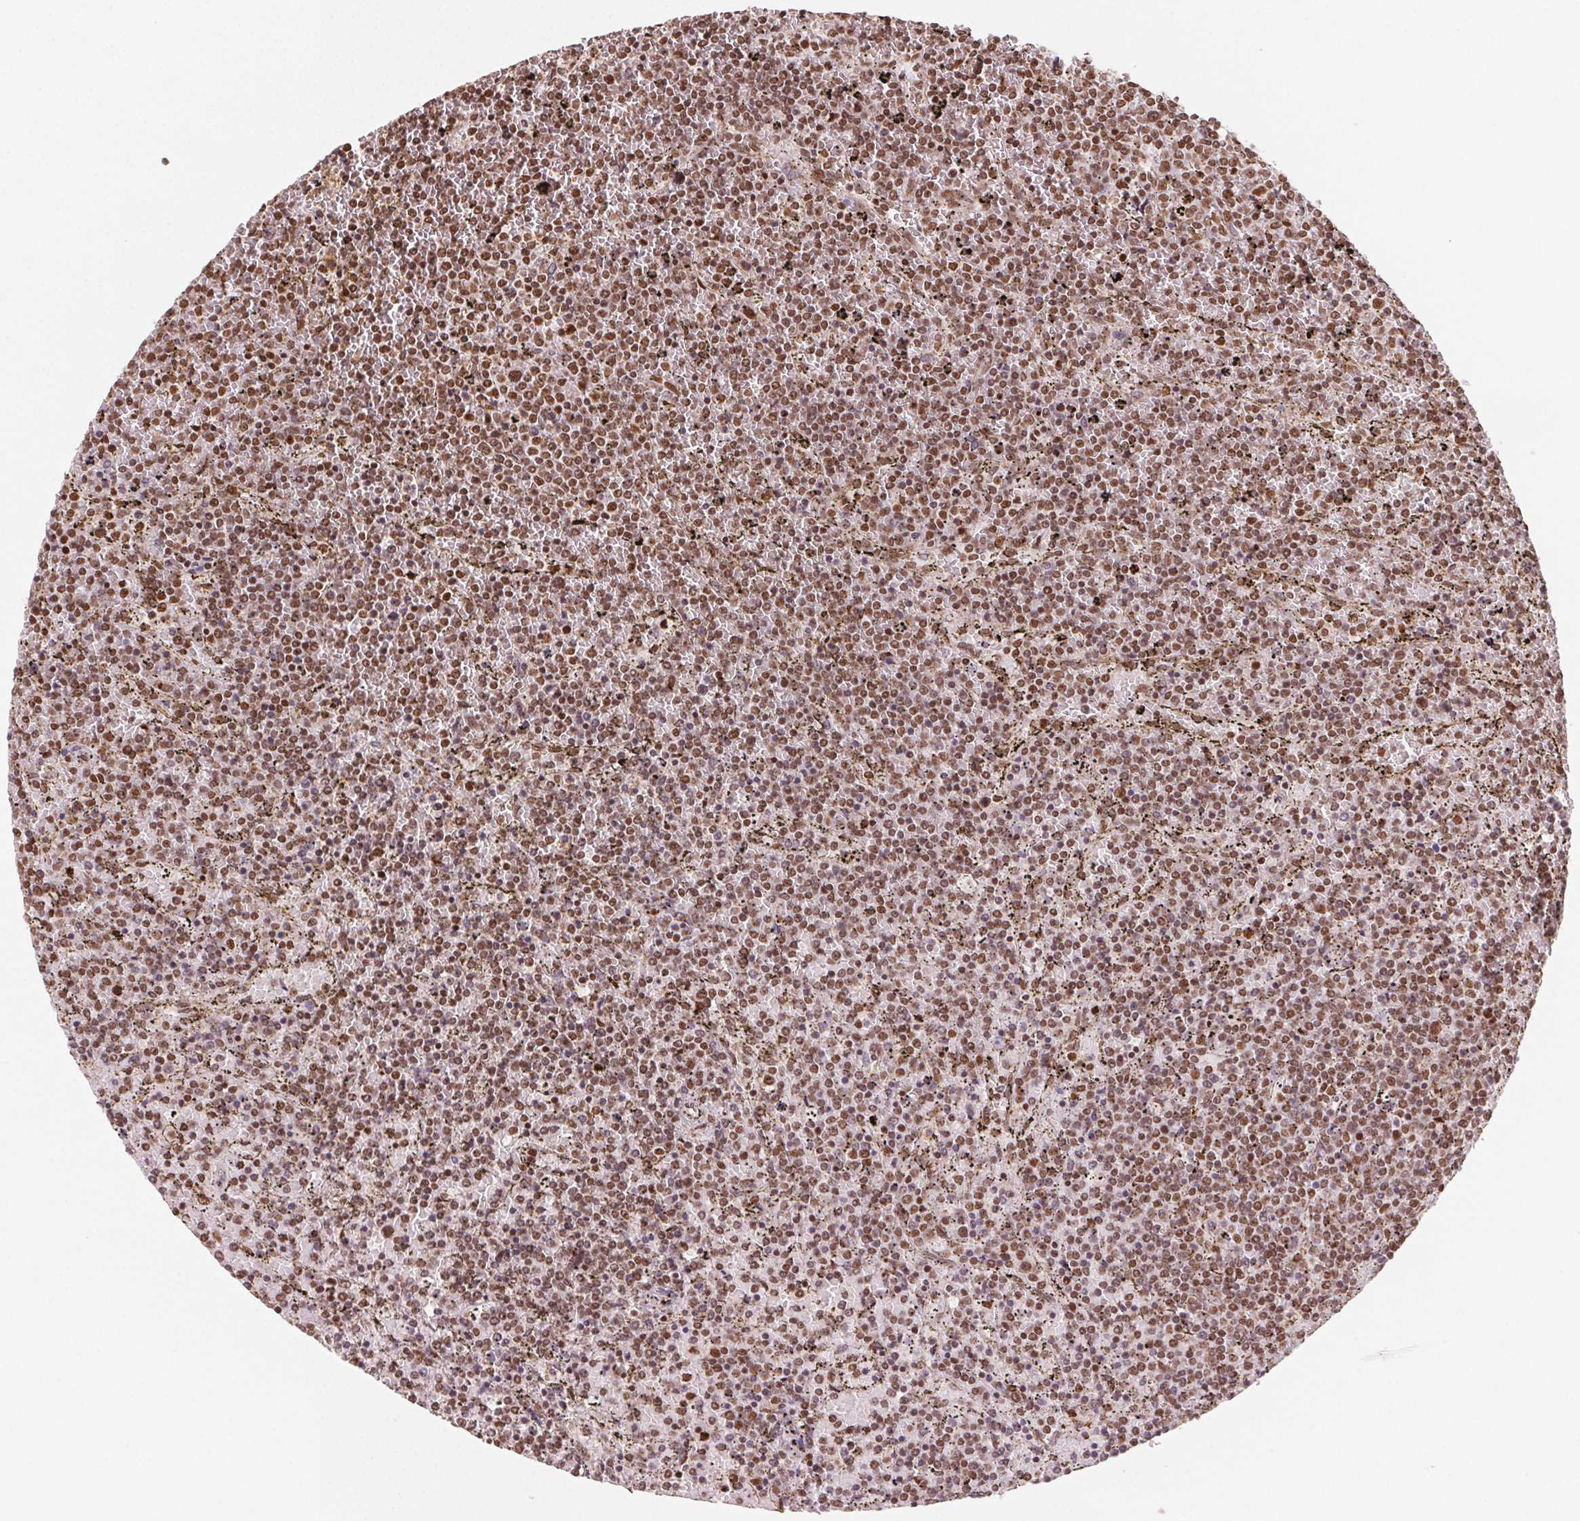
{"staining": {"intensity": "moderate", "quantity": ">75%", "location": "nuclear"}, "tissue": "lymphoma", "cell_type": "Tumor cells", "image_type": "cancer", "snomed": [{"axis": "morphology", "description": "Malignant lymphoma, non-Hodgkin's type, Low grade"}, {"axis": "topography", "description": "Spleen"}], "caption": "The photomicrograph shows immunohistochemical staining of low-grade malignant lymphoma, non-Hodgkin's type. There is moderate nuclear expression is identified in about >75% of tumor cells.", "gene": "TOPORS", "patient": {"sex": "female", "age": 77}}